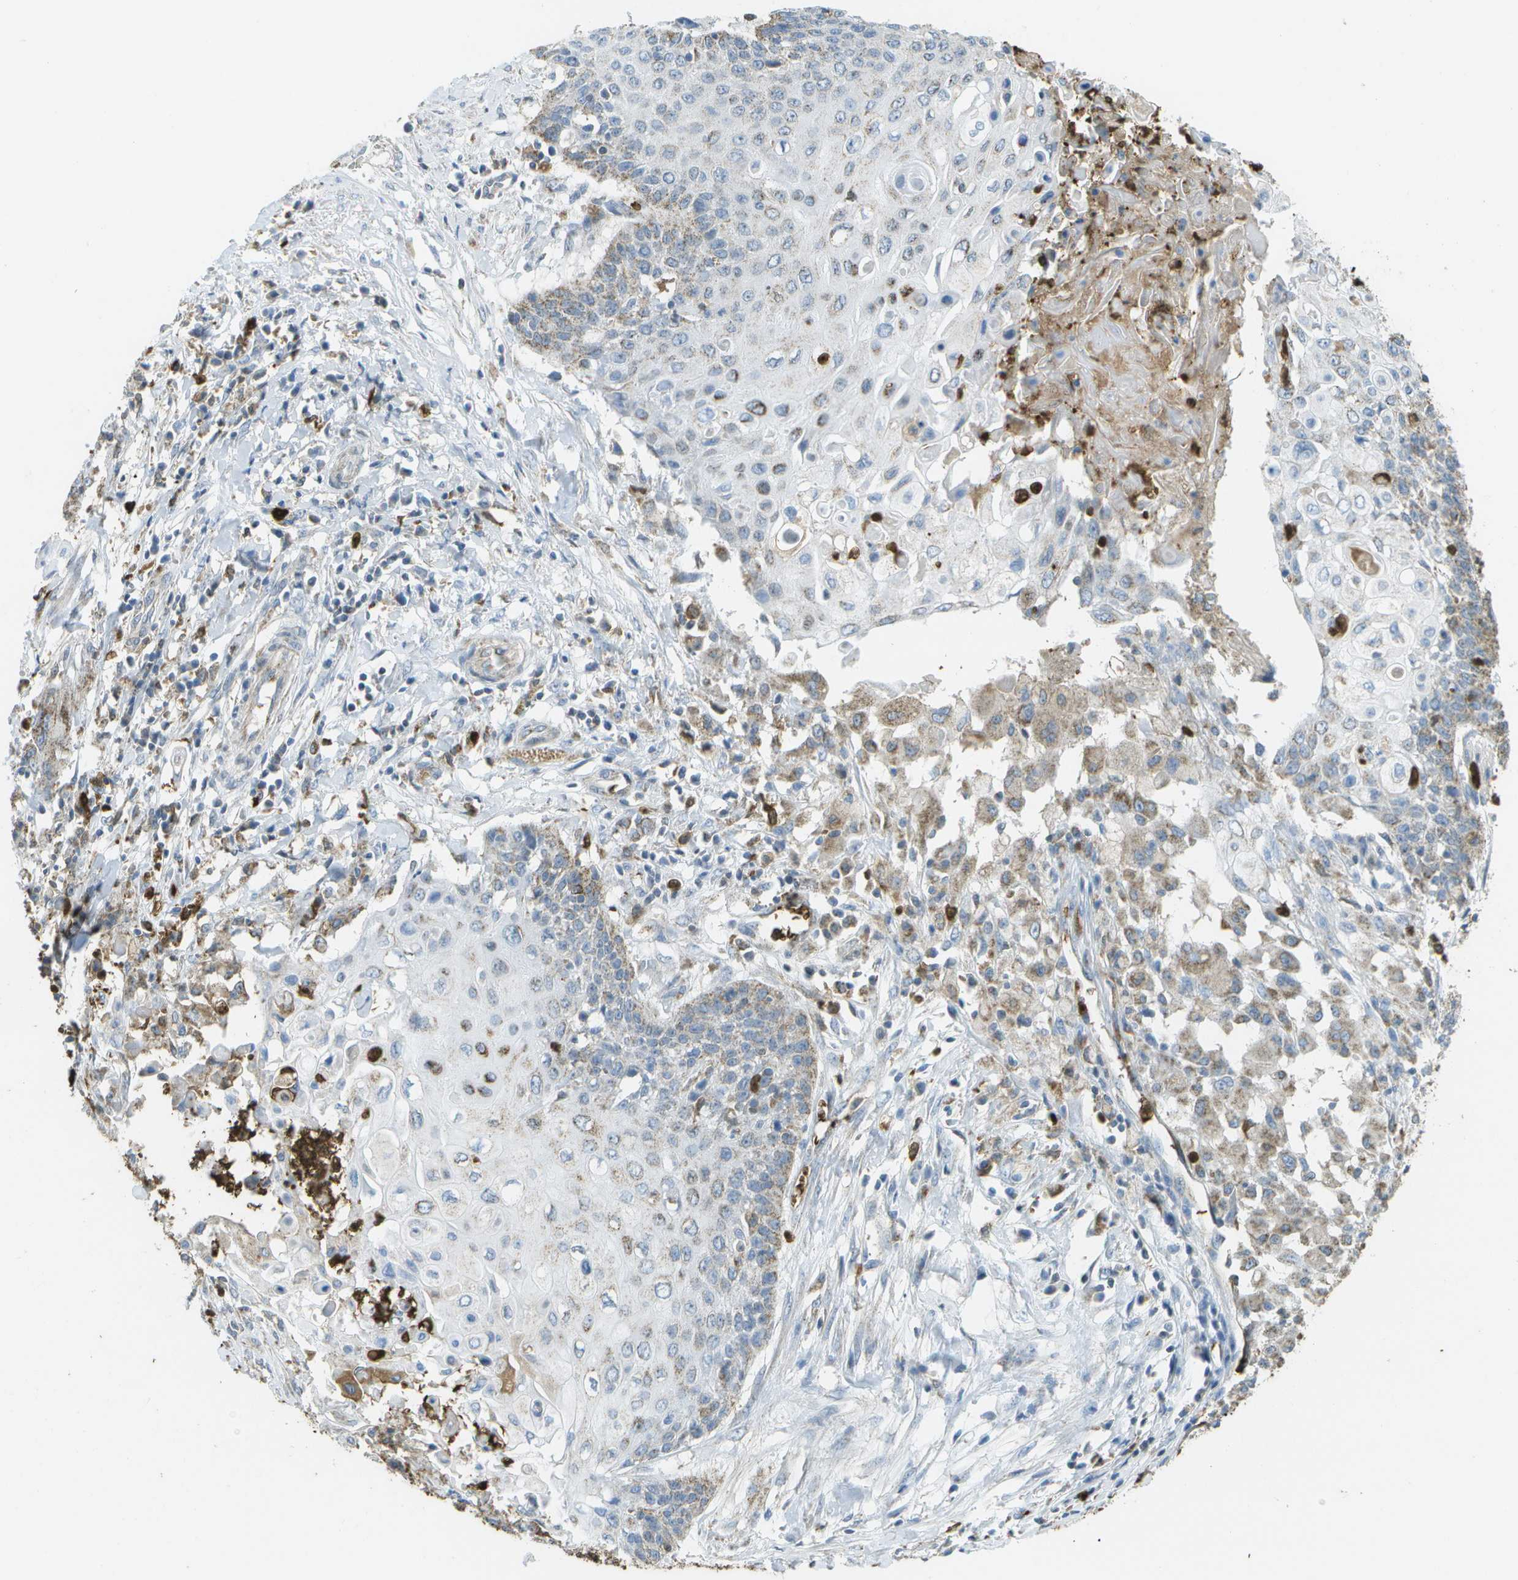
{"staining": {"intensity": "weak", "quantity": "<25%", "location": "cytoplasmic/membranous"}, "tissue": "cervical cancer", "cell_type": "Tumor cells", "image_type": "cancer", "snomed": [{"axis": "morphology", "description": "Squamous cell carcinoma, NOS"}, {"axis": "topography", "description": "Cervix"}], "caption": "Immunohistochemistry (IHC) image of neoplastic tissue: squamous cell carcinoma (cervical) stained with DAB (3,3'-diaminobenzidine) reveals no significant protein positivity in tumor cells.", "gene": "CACHD1", "patient": {"sex": "female", "age": 39}}